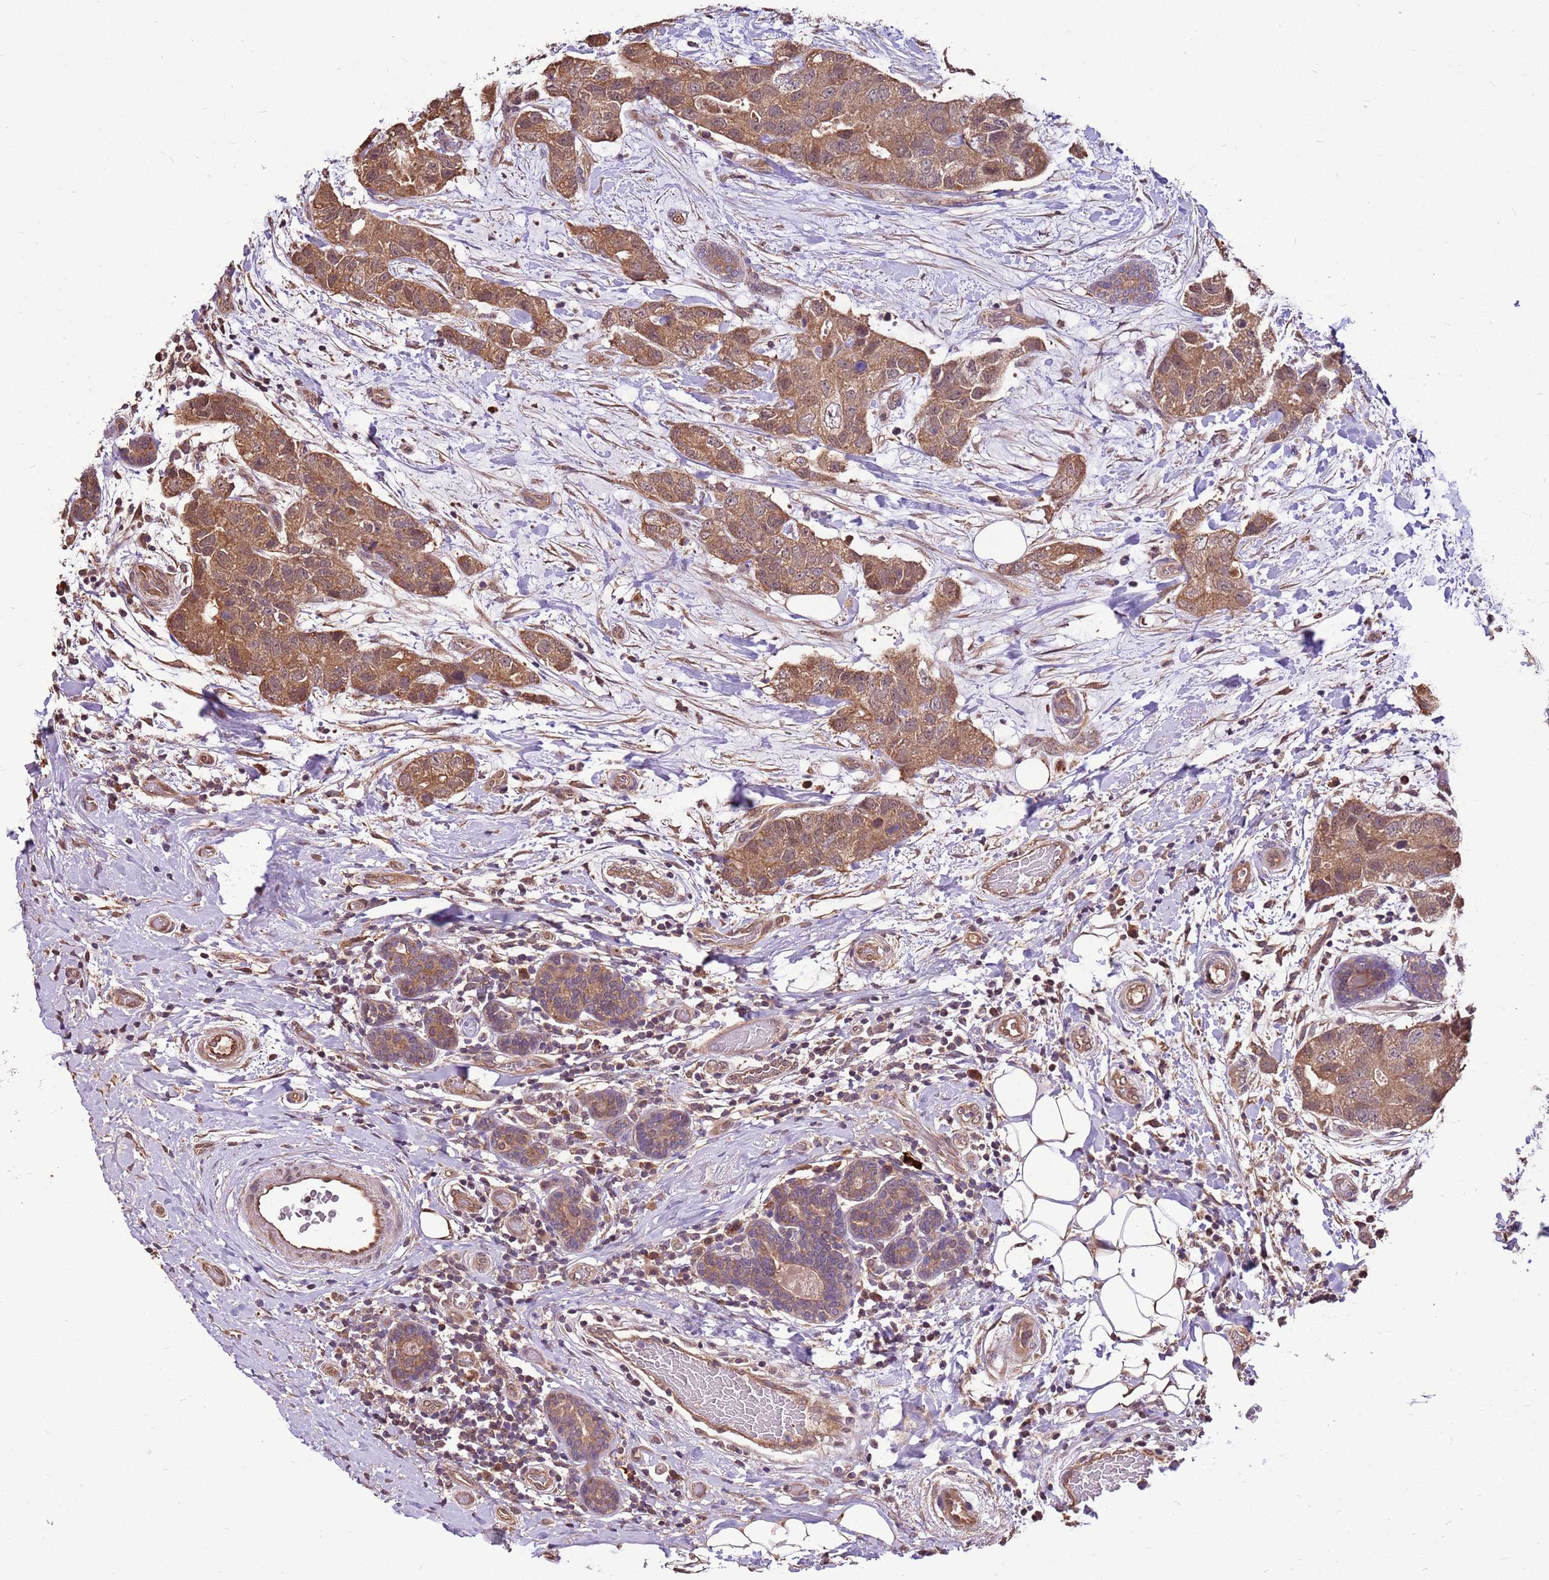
{"staining": {"intensity": "moderate", "quantity": ">75%", "location": "cytoplasmic/membranous"}, "tissue": "breast cancer", "cell_type": "Tumor cells", "image_type": "cancer", "snomed": [{"axis": "morphology", "description": "Duct carcinoma"}, {"axis": "topography", "description": "Breast"}], "caption": "Protein expression analysis of human breast infiltrating ductal carcinoma reveals moderate cytoplasmic/membranous expression in approximately >75% of tumor cells.", "gene": "BBS5", "patient": {"sex": "female", "age": 62}}